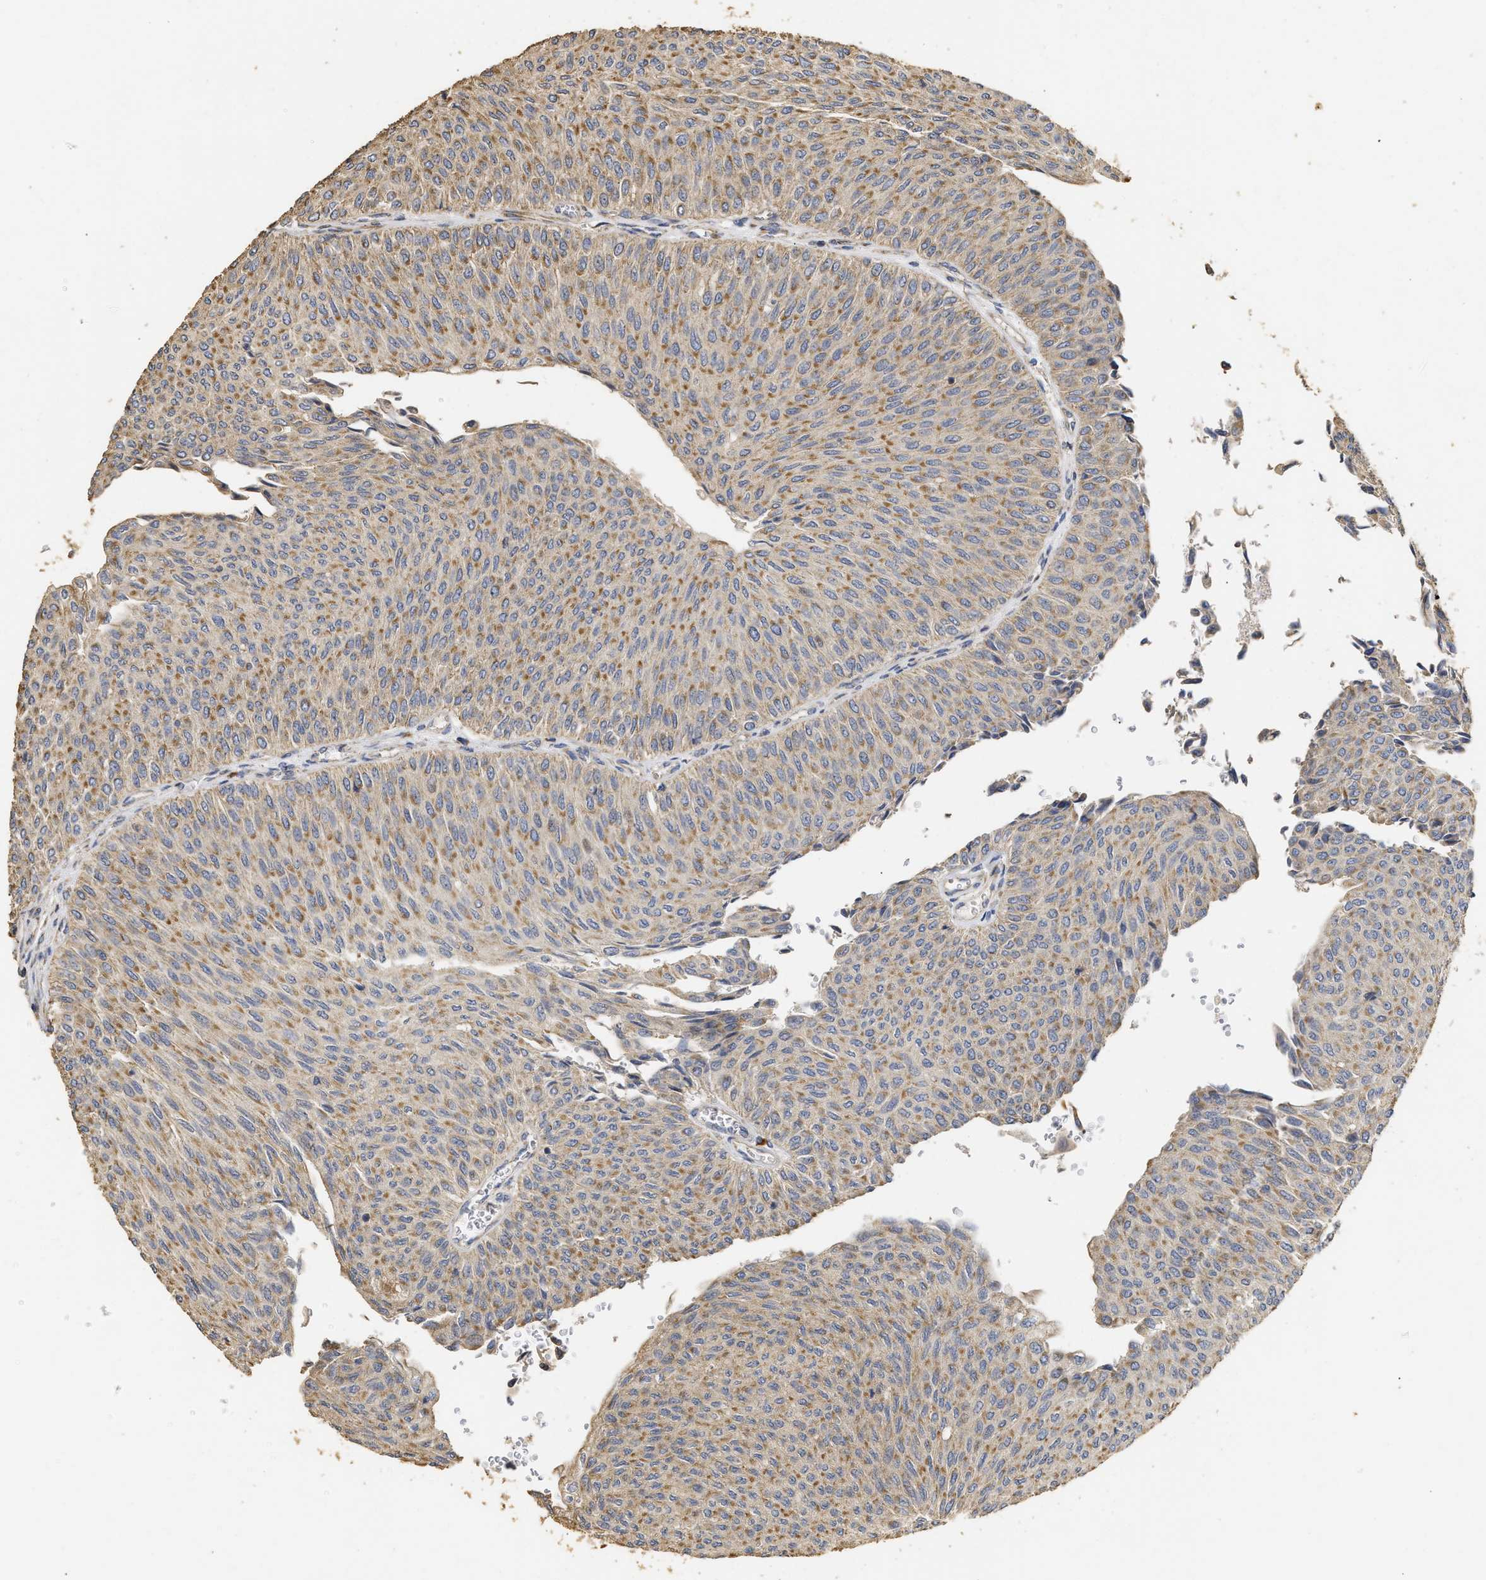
{"staining": {"intensity": "moderate", "quantity": ">75%", "location": "cytoplasmic/membranous"}, "tissue": "urothelial cancer", "cell_type": "Tumor cells", "image_type": "cancer", "snomed": [{"axis": "morphology", "description": "Urothelial carcinoma, Low grade"}, {"axis": "topography", "description": "Urinary bladder"}], "caption": "Protein analysis of urothelial carcinoma (low-grade) tissue exhibits moderate cytoplasmic/membranous positivity in approximately >75% of tumor cells.", "gene": "NAV1", "patient": {"sex": "male", "age": 78}}